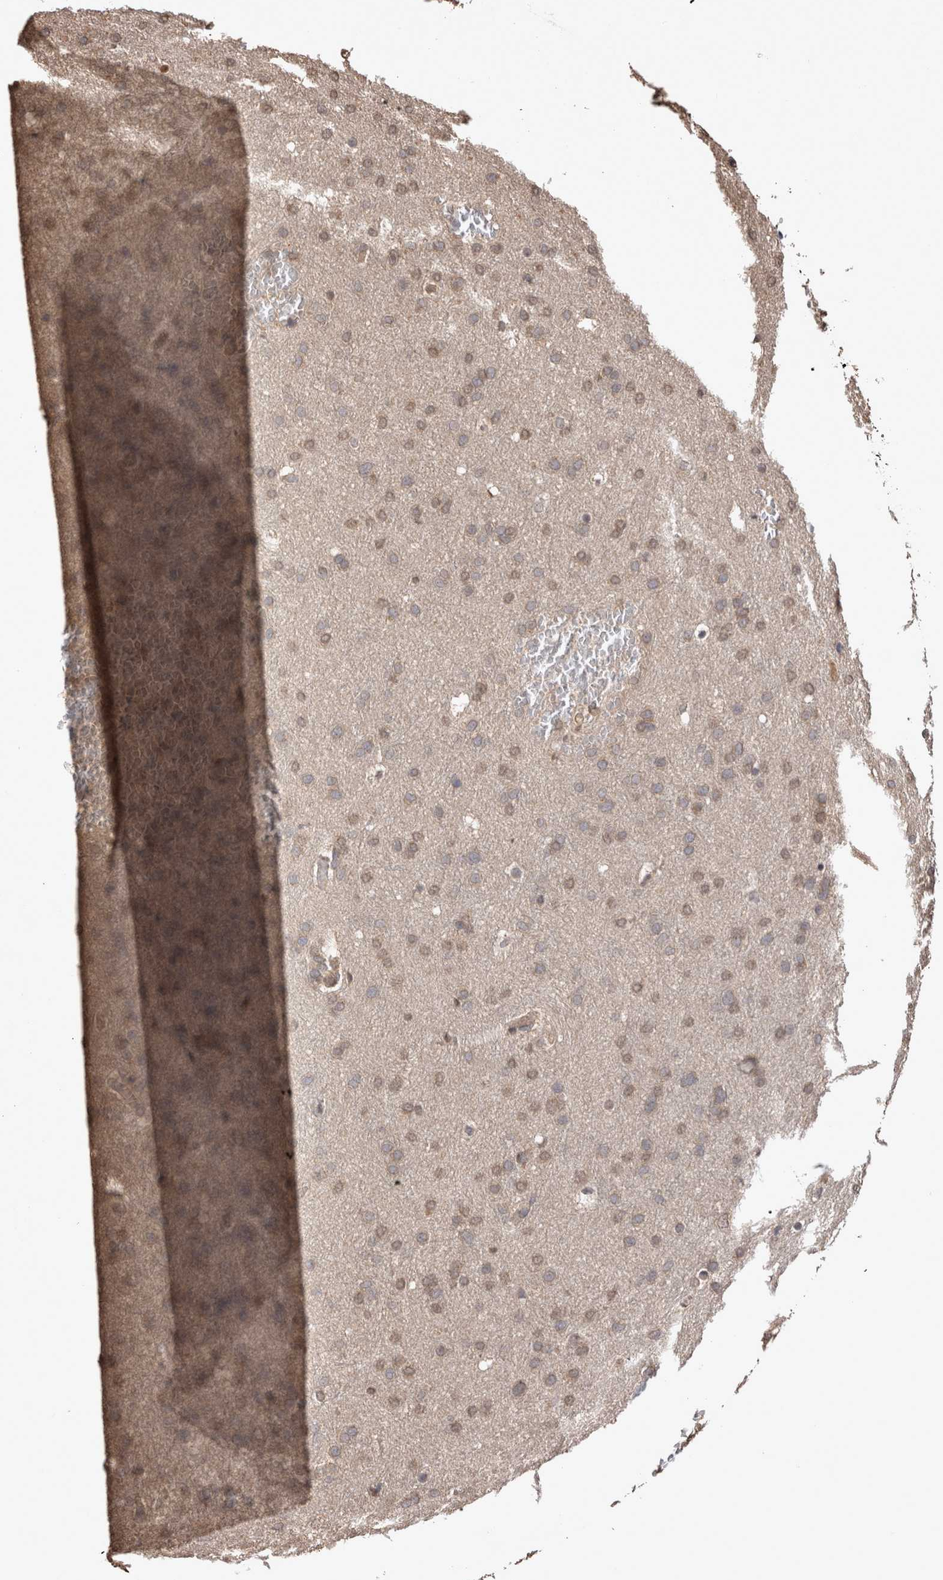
{"staining": {"intensity": "weak", "quantity": ">75%", "location": "cytoplasmic/membranous"}, "tissue": "glioma", "cell_type": "Tumor cells", "image_type": "cancer", "snomed": [{"axis": "morphology", "description": "Glioma, malignant, Low grade"}, {"axis": "topography", "description": "Brain"}], "caption": "The photomicrograph reveals staining of low-grade glioma (malignant), revealing weak cytoplasmic/membranous protein expression (brown color) within tumor cells.", "gene": "SOCS5", "patient": {"sex": "female", "age": 37}}